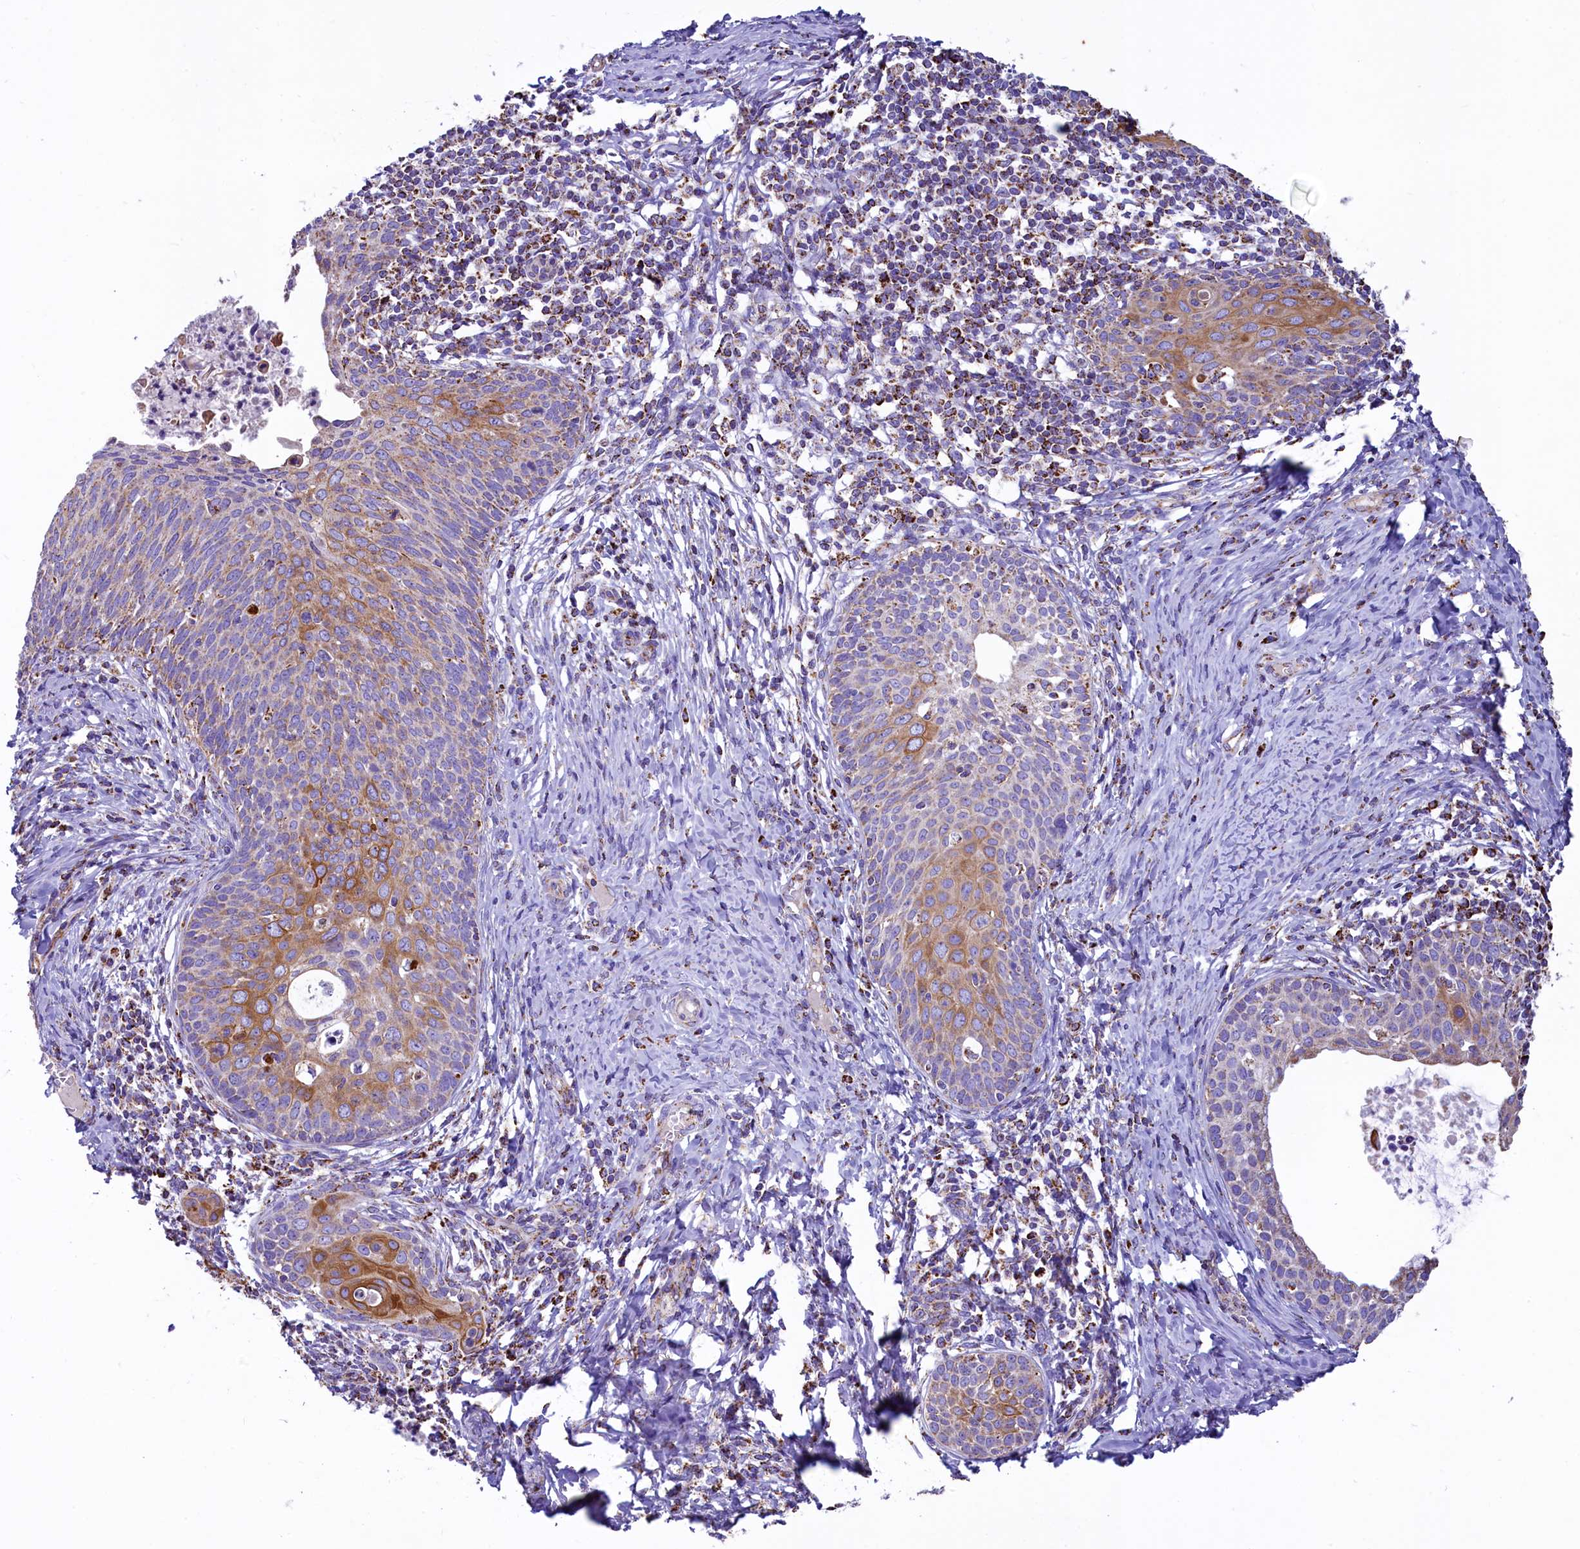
{"staining": {"intensity": "strong", "quantity": "<25%", "location": "cytoplasmic/membranous"}, "tissue": "cervical cancer", "cell_type": "Tumor cells", "image_type": "cancer", "snomed": [{"axis": "morphology", "description": "Squamous cell carcinoma, NOS"}, {"axis": "topography", "description": "Cervix"}], "caption": "Brown immunohistochemical staining in human cervical cancer (squamous cell carcinoma) reveals strong cytoplasmic/membranous staining in approximately <25% of tumor cells.", "gene": "IDH3A", "patient": {"sex": "female", "age": 52}}